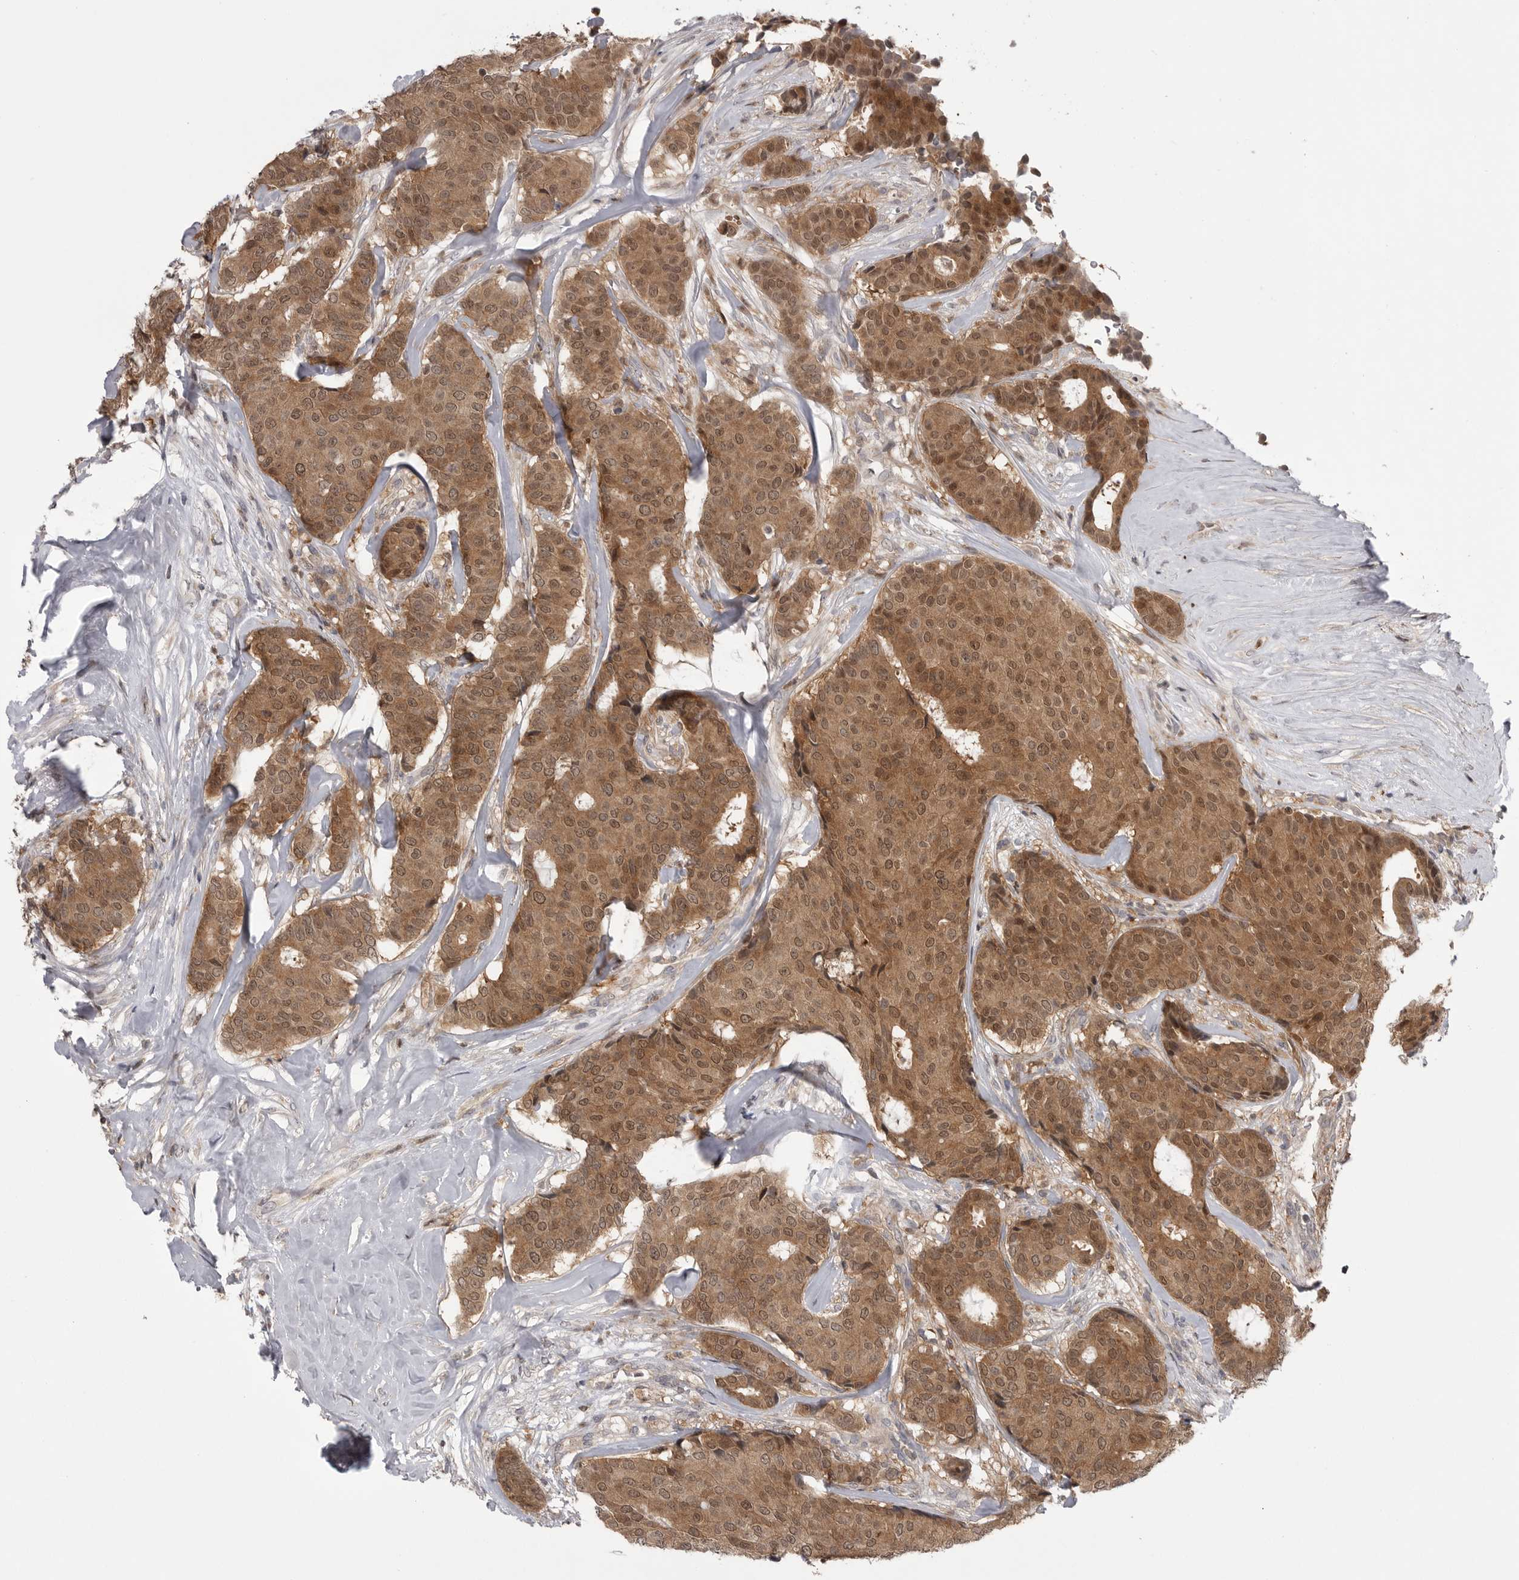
{"staining": {"intensity": "moderate", "quantity": ">75%", "location": "cytoplasmic/membranous,nuclear"}, "tissue": "breast cancer", "cell_type": "Tumor cells", "image_type": "cancer", "snomed": [{"axis": "morphology", "description": "Duct carcinoma"}, {"axis": "topography", "description": "Breast"}], "caption": "Tumor cells show medium levels of moderate cytoplasmic/membranous and nuclear positivity in about >75% of cells in human breast intraductal carcinoma. (Brightfield microscopy of DAB IHC at high magnification).", "gene": "MAPK13", "patient": {"sex": "female", "age": 75}}